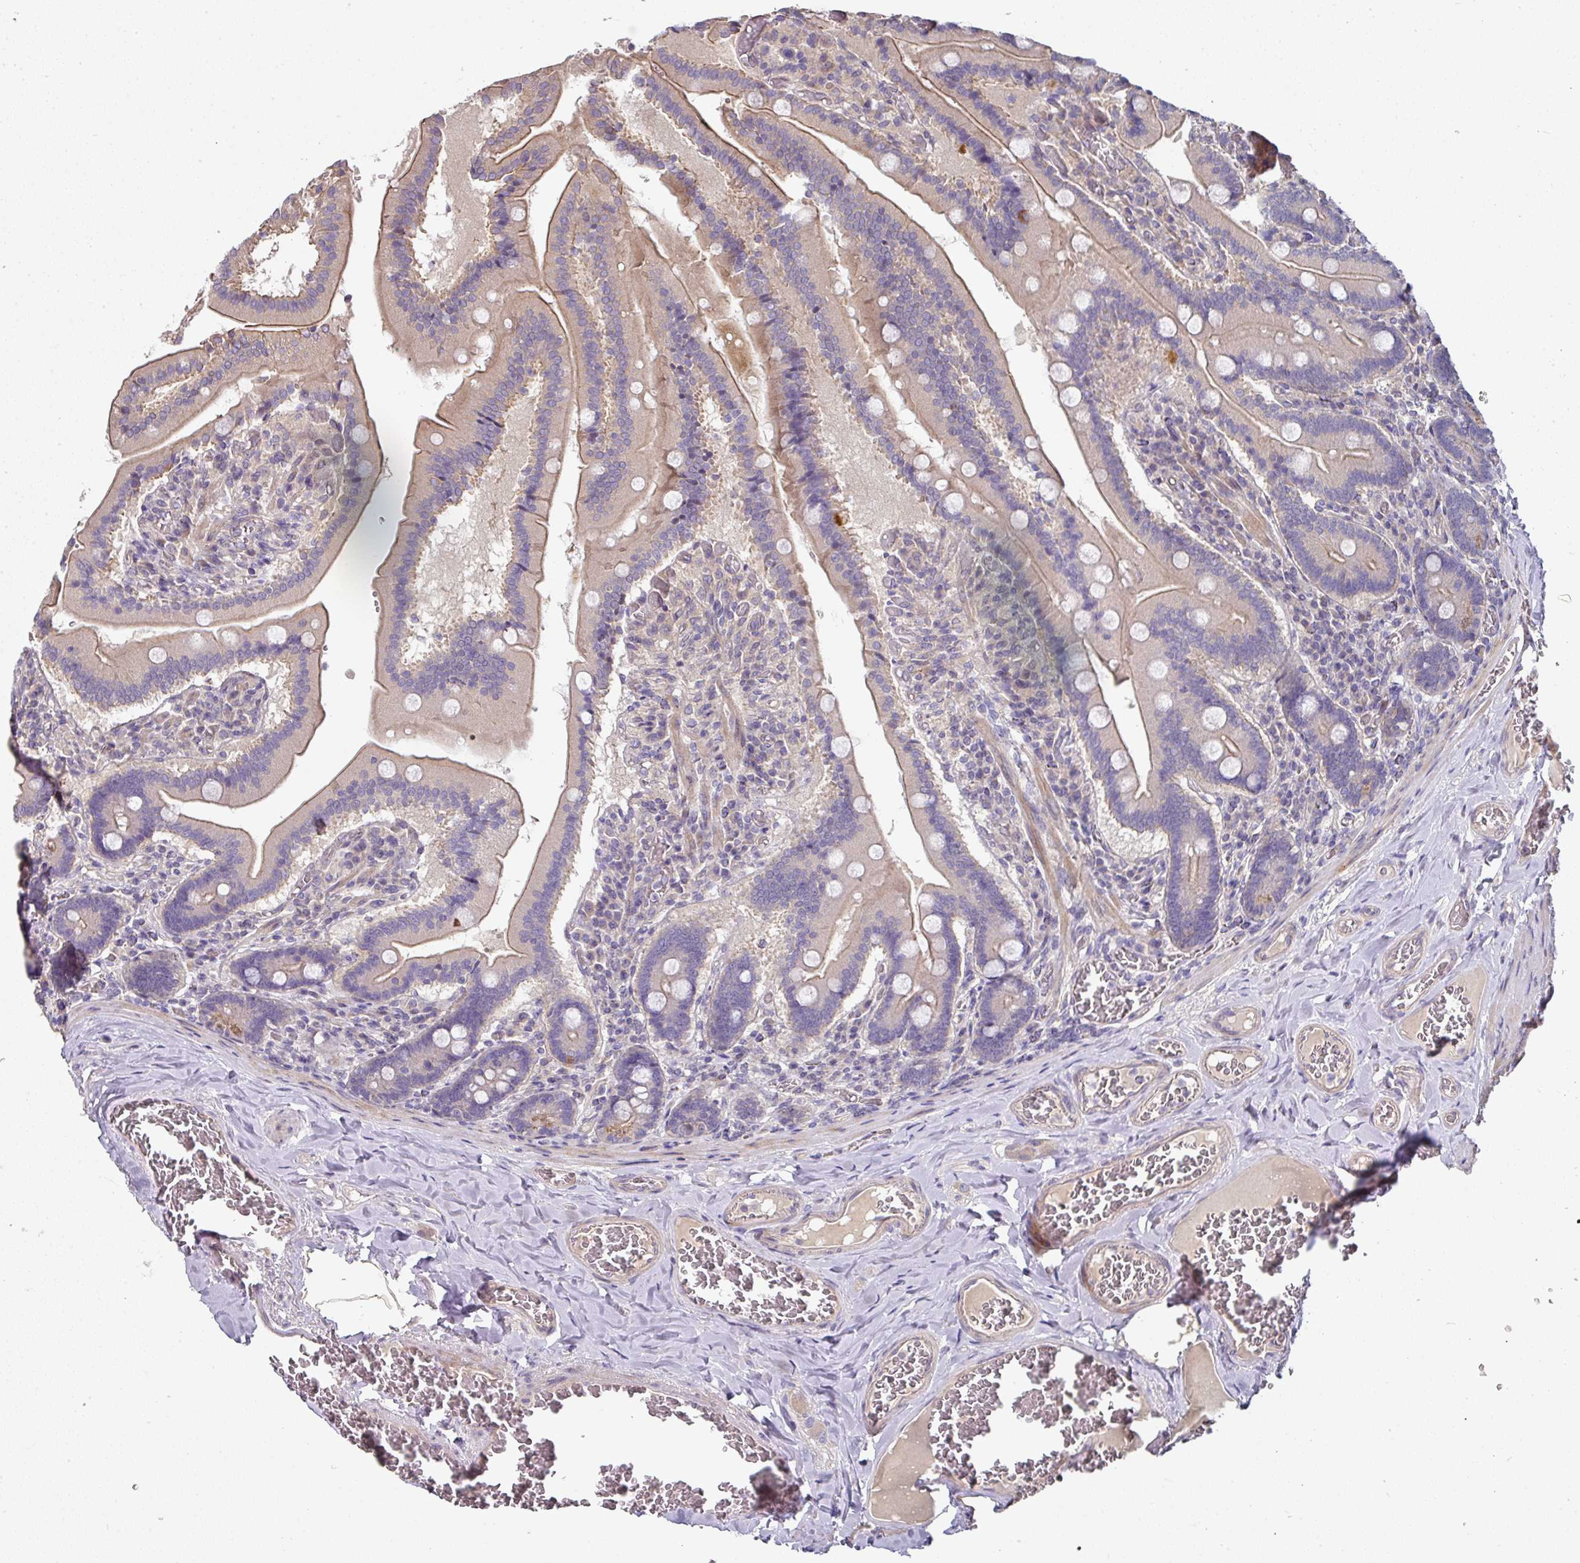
{"staining": {"intensity": "moderate", "quantity": "25%-75%", "location": "cytoplasmic/membranous"}, "tissue": "duodenum", "cell_type": "Glandular cells", "image_type": "normal", "snomed": [{"axis": "morphology", "description": "Normal tissue, NOS"}, {"axis": "topography", "description": "Duodenum"}], "caption": "Moderate cytoplasmic/membranous positivity for a protein is present in approximately 25%-75% of glandular cells of unremarkable duodenum using immunohistochemistry (IHC).", "gene": "C4orf48", "patient": {"sex": "female", "age": 62}}